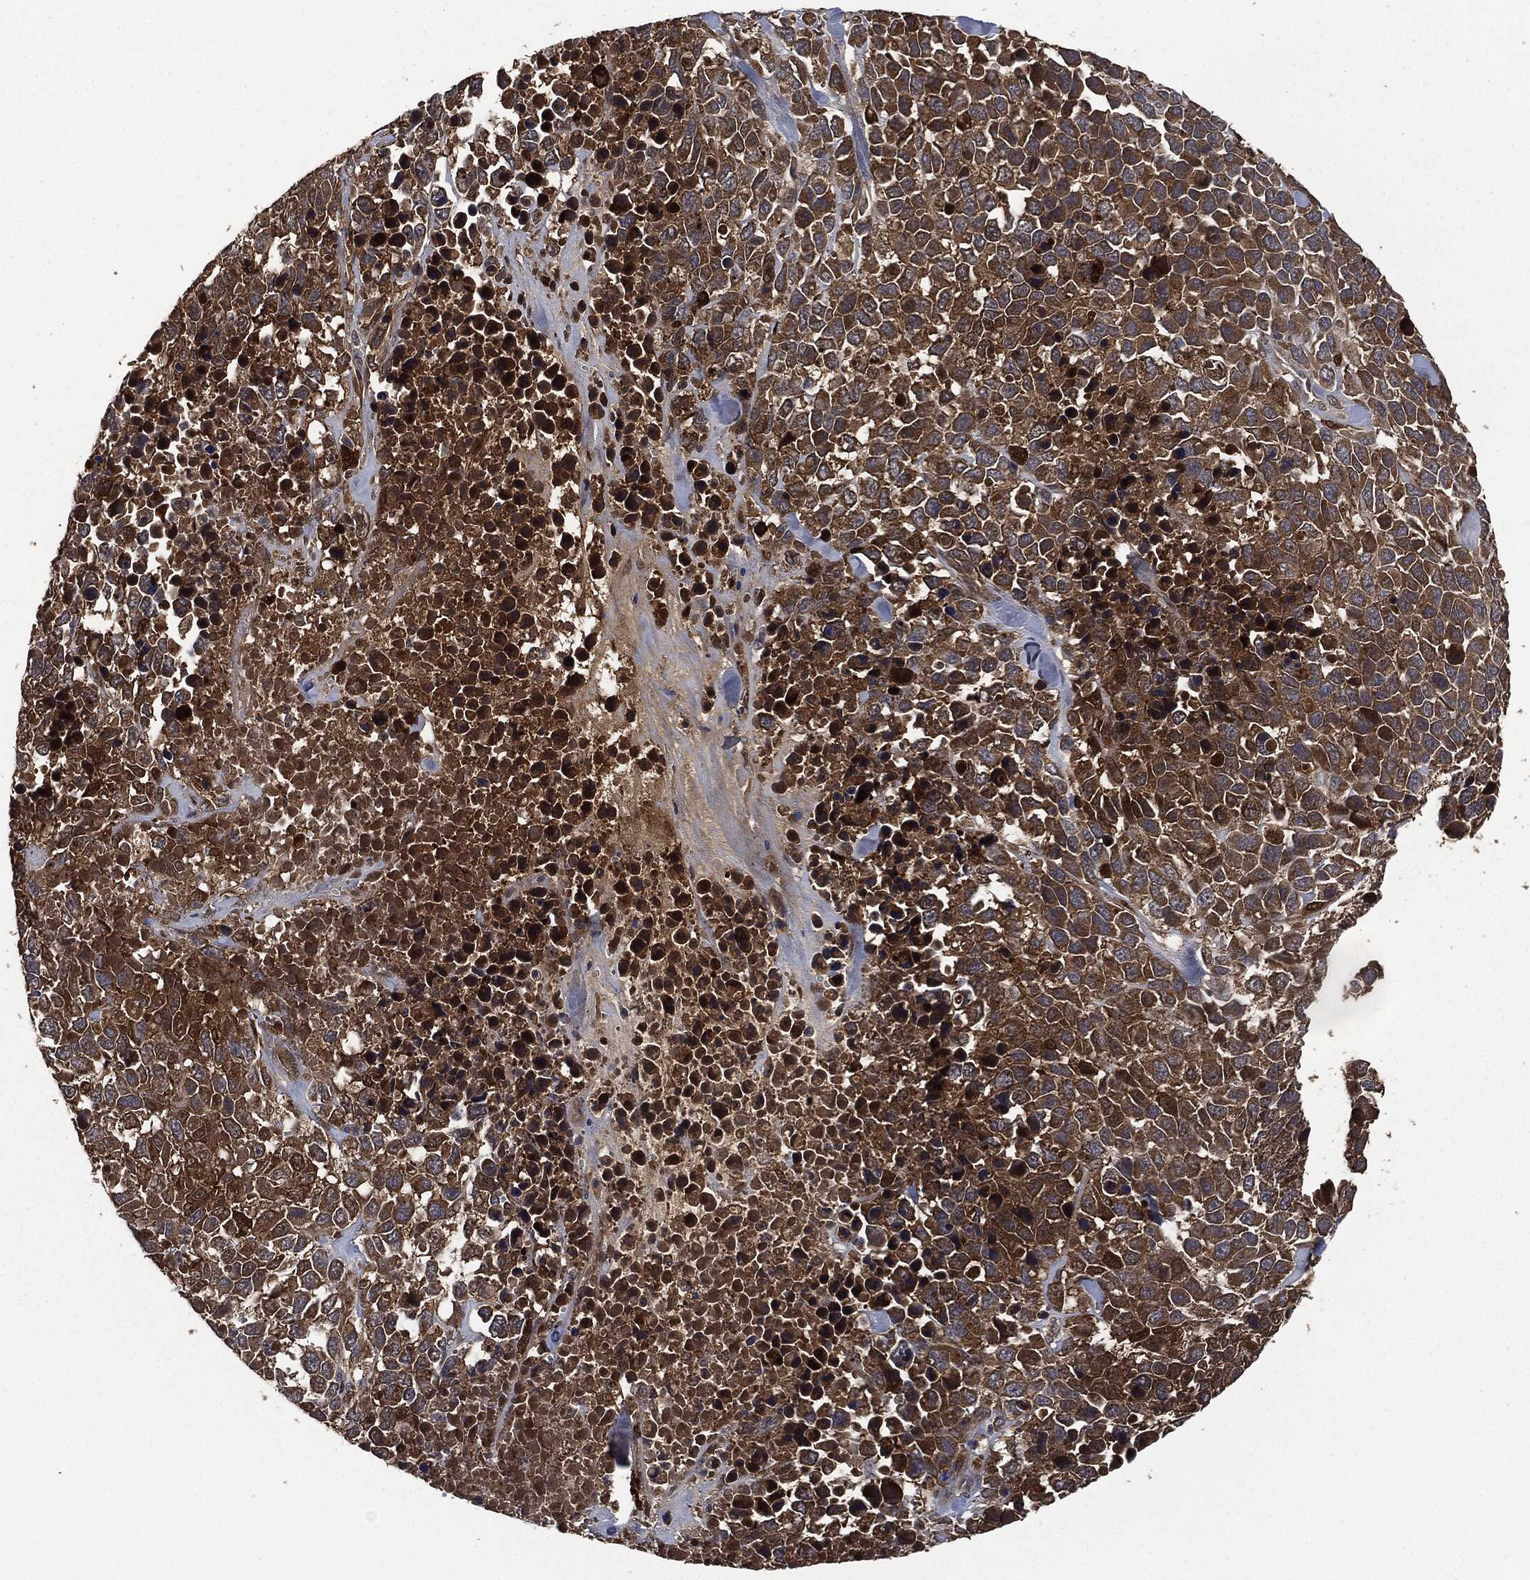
{"staining": {"intensity": "moderate", "quantity": "25%-75%", "location": "cytoplasmic/membranous"}, "tissue": "melanoma", "cell_type": "Tumor cells", "image_type": "cancer", "snomed": [{"axis": "morphology", "description": "Malignant melanoma, Metastatic site"}, {"axis": "topography", "description": "Skin"}], "caption": "About 25%-75% of tumor cells in malignant melanoma (metastatic site) show moderate cytoplasmic/membranous protein expression as visualized by brown immunohistochemical staining.", "gene": "CRABP2", "patient": {"sex": "male", "age": 84}}